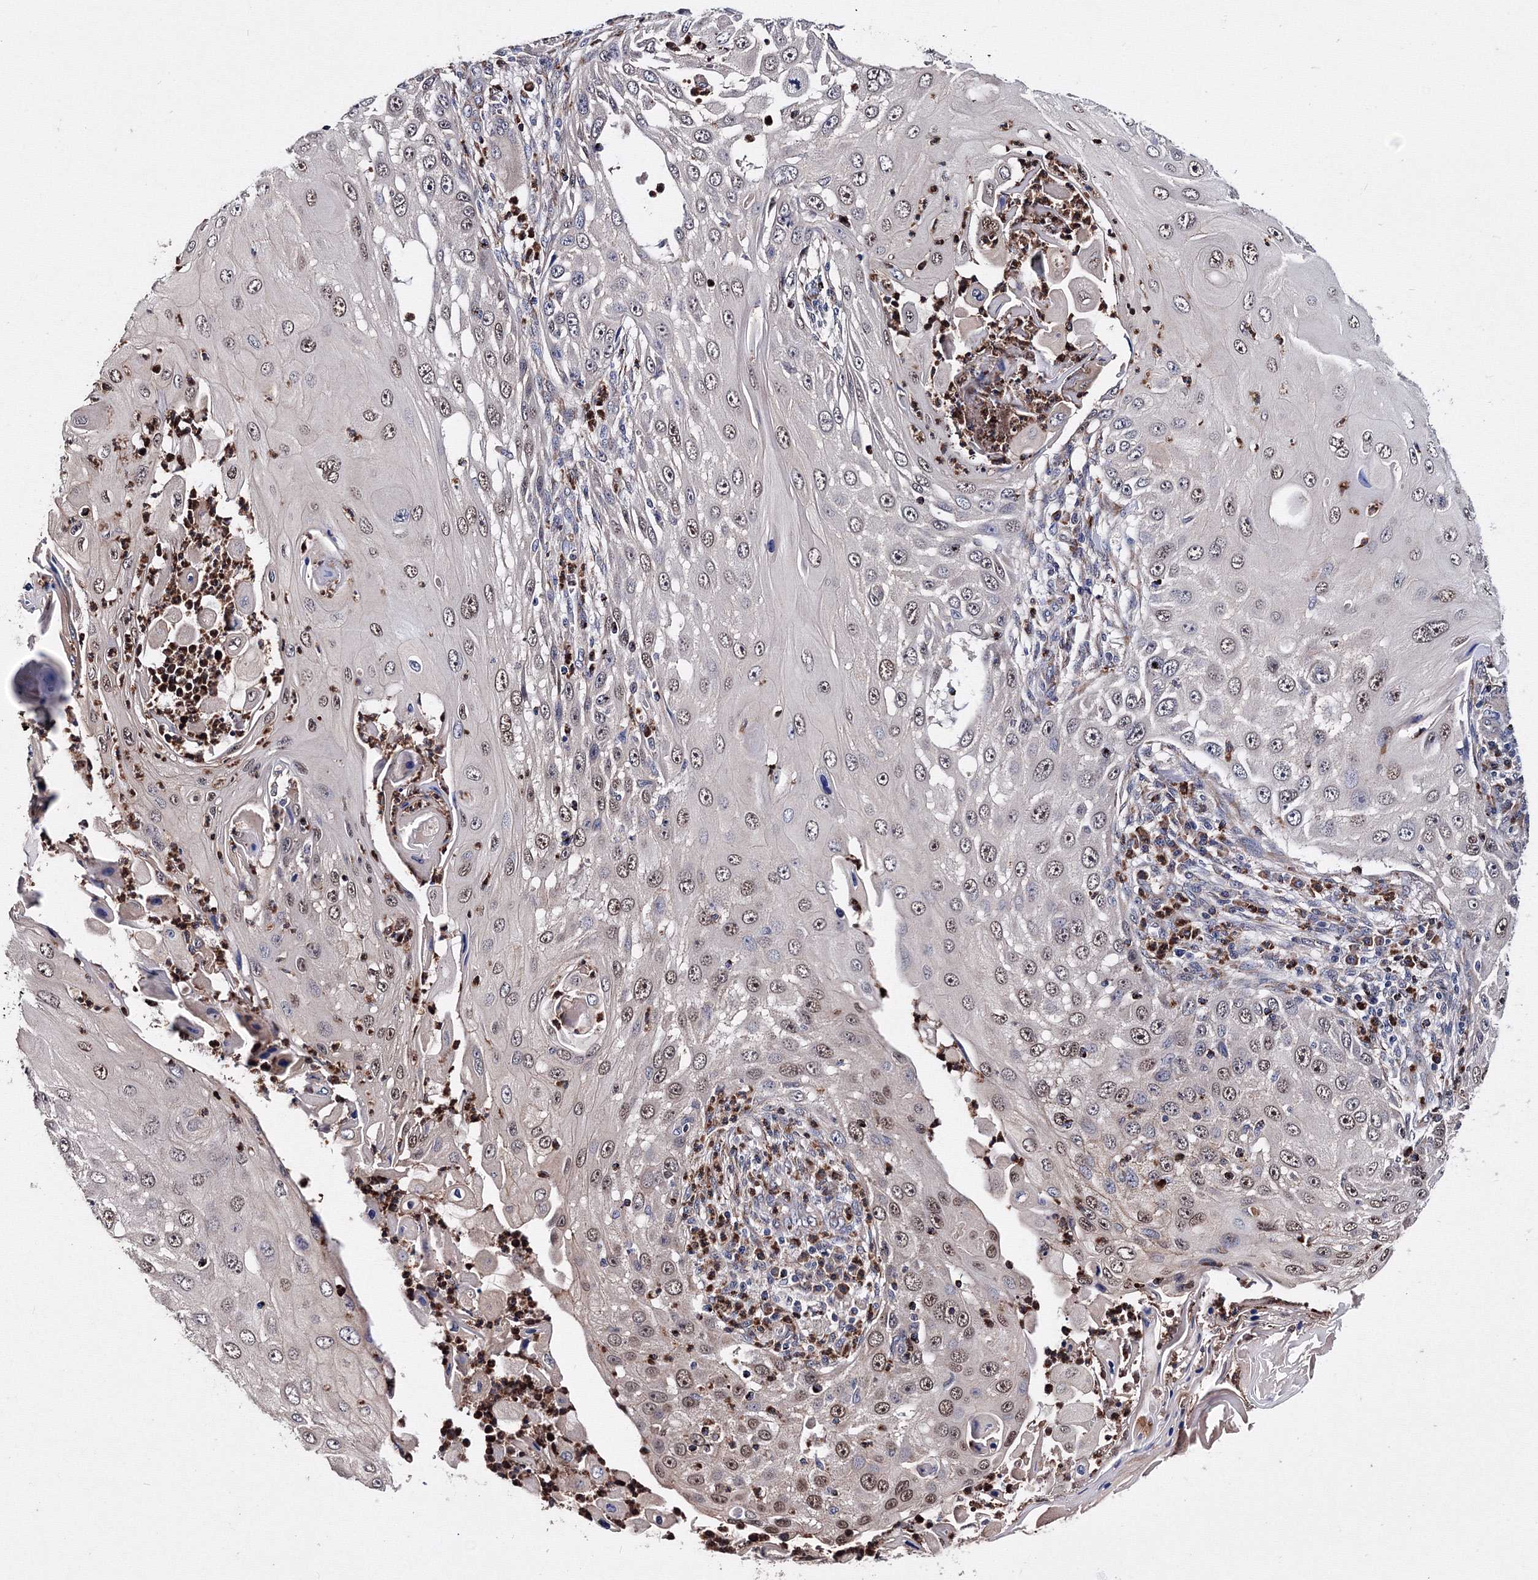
{"staining": {"intensity": "negative", "quantity": "none", "location": "none"}, "tissue": "skin cancer", "cell_type": "Tumor cells", "image_type": "cancer", "snomed": [{"axis": "morphology", "description": "Squamous cell carcinoma, NOS"}, {"axis": "topography", "description": "Skin"}], "caption": "The immunohistochemistry micrograph has no significant positivity in tumor cells of squamous cell carcinoma (skin) tissue. (Stains: DAB (3,3'-diaminobenzidine) IHC with hematoxylin counter stain, Microscopy: brightfield microscopy at high magnification).", "gene": "PHYKPL", "patient": {"sex": "female", "age": 44}}